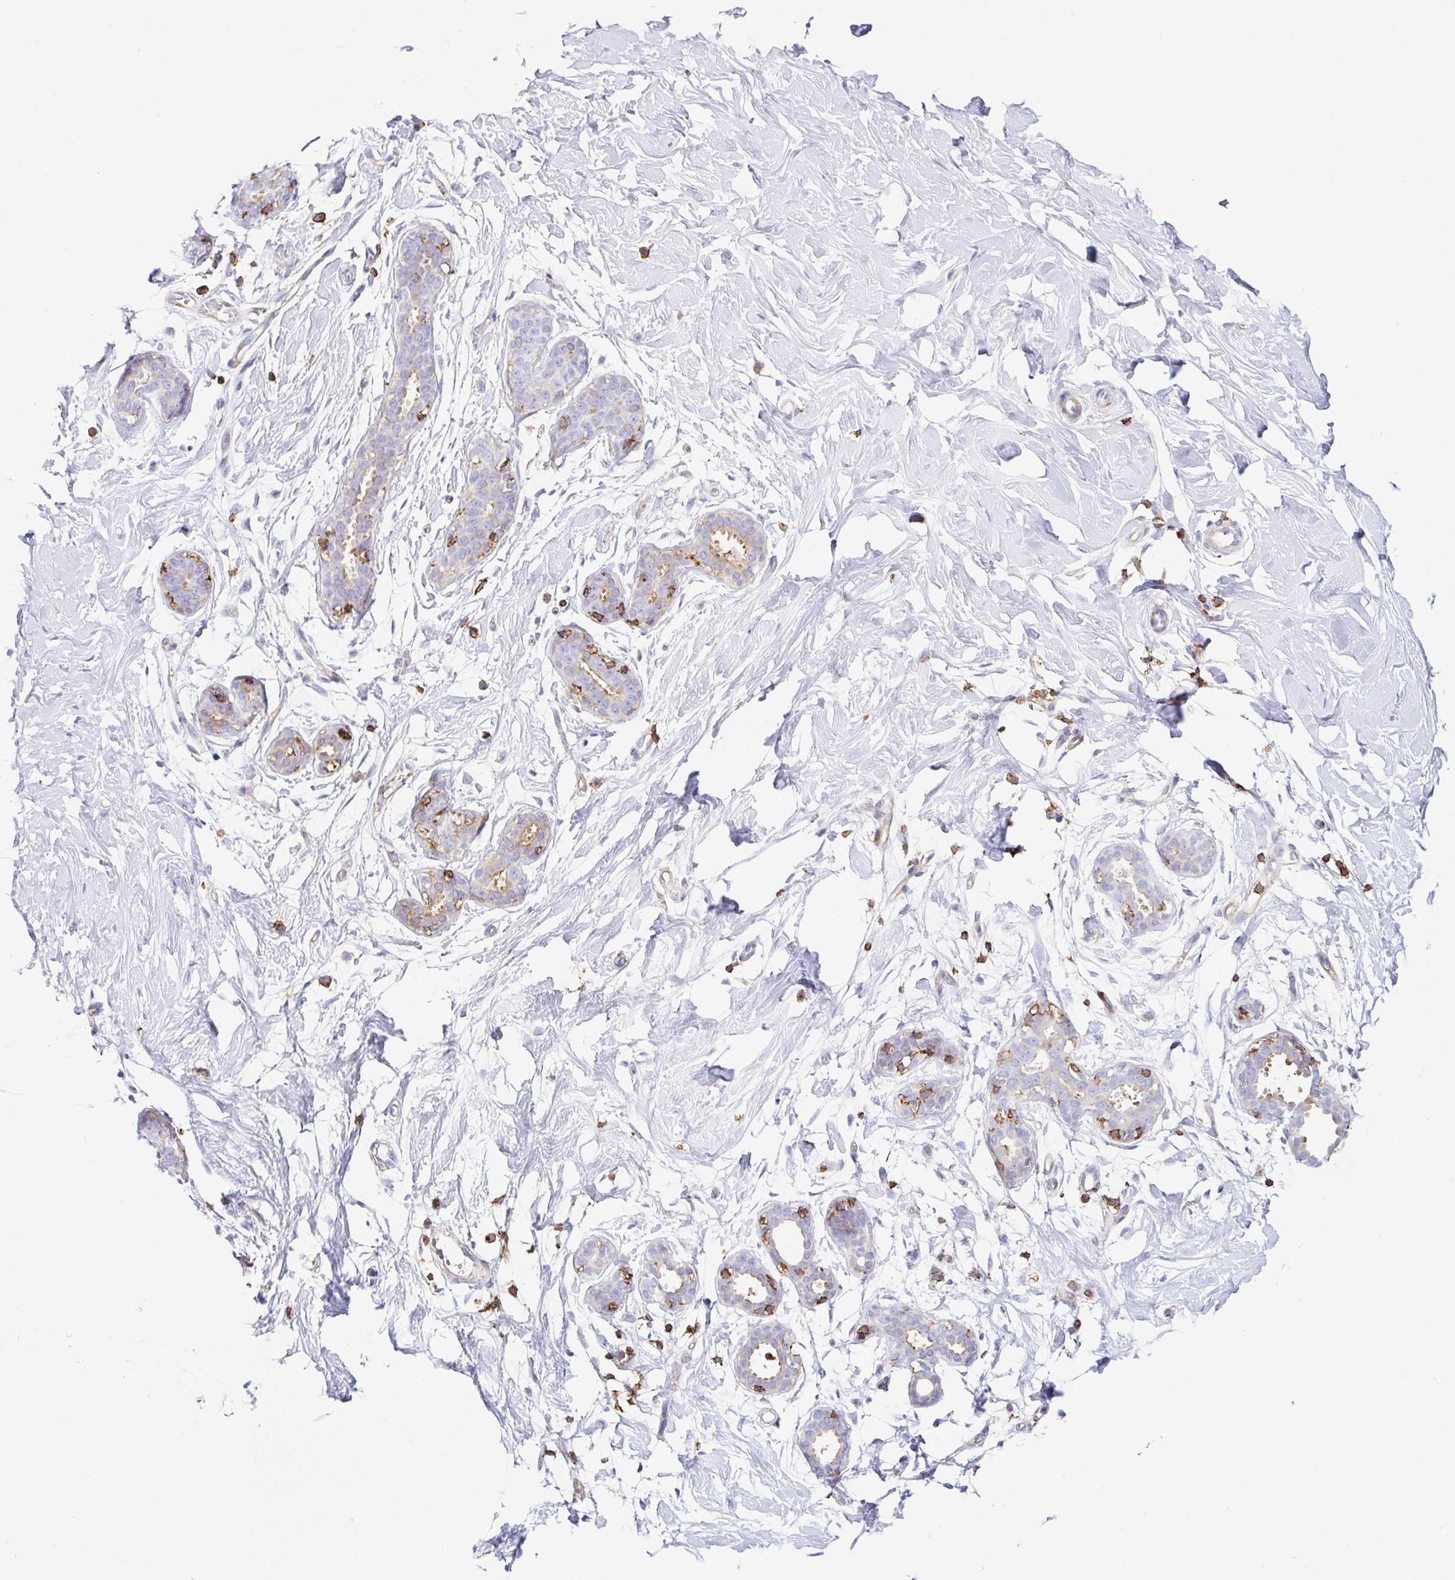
{"staining": {"intensity": "negative", "quantity": "none", "location": "none"}, "tissue": "breast", "cell_type": "Adipocytes", "image_type": "normal", "snomed": [{"axis": "morphology", "description": "Normal tissue, NOS"}, {"axis": "topography", "description": "Breast"}], "caption": "DAB (3,3'-diaminobenzidine) immunohistochemical staining of benign human breast shows no significant staining in adipocytes.", "gene": "MTTP", "patient": {"sex": "female", "age": 27}}